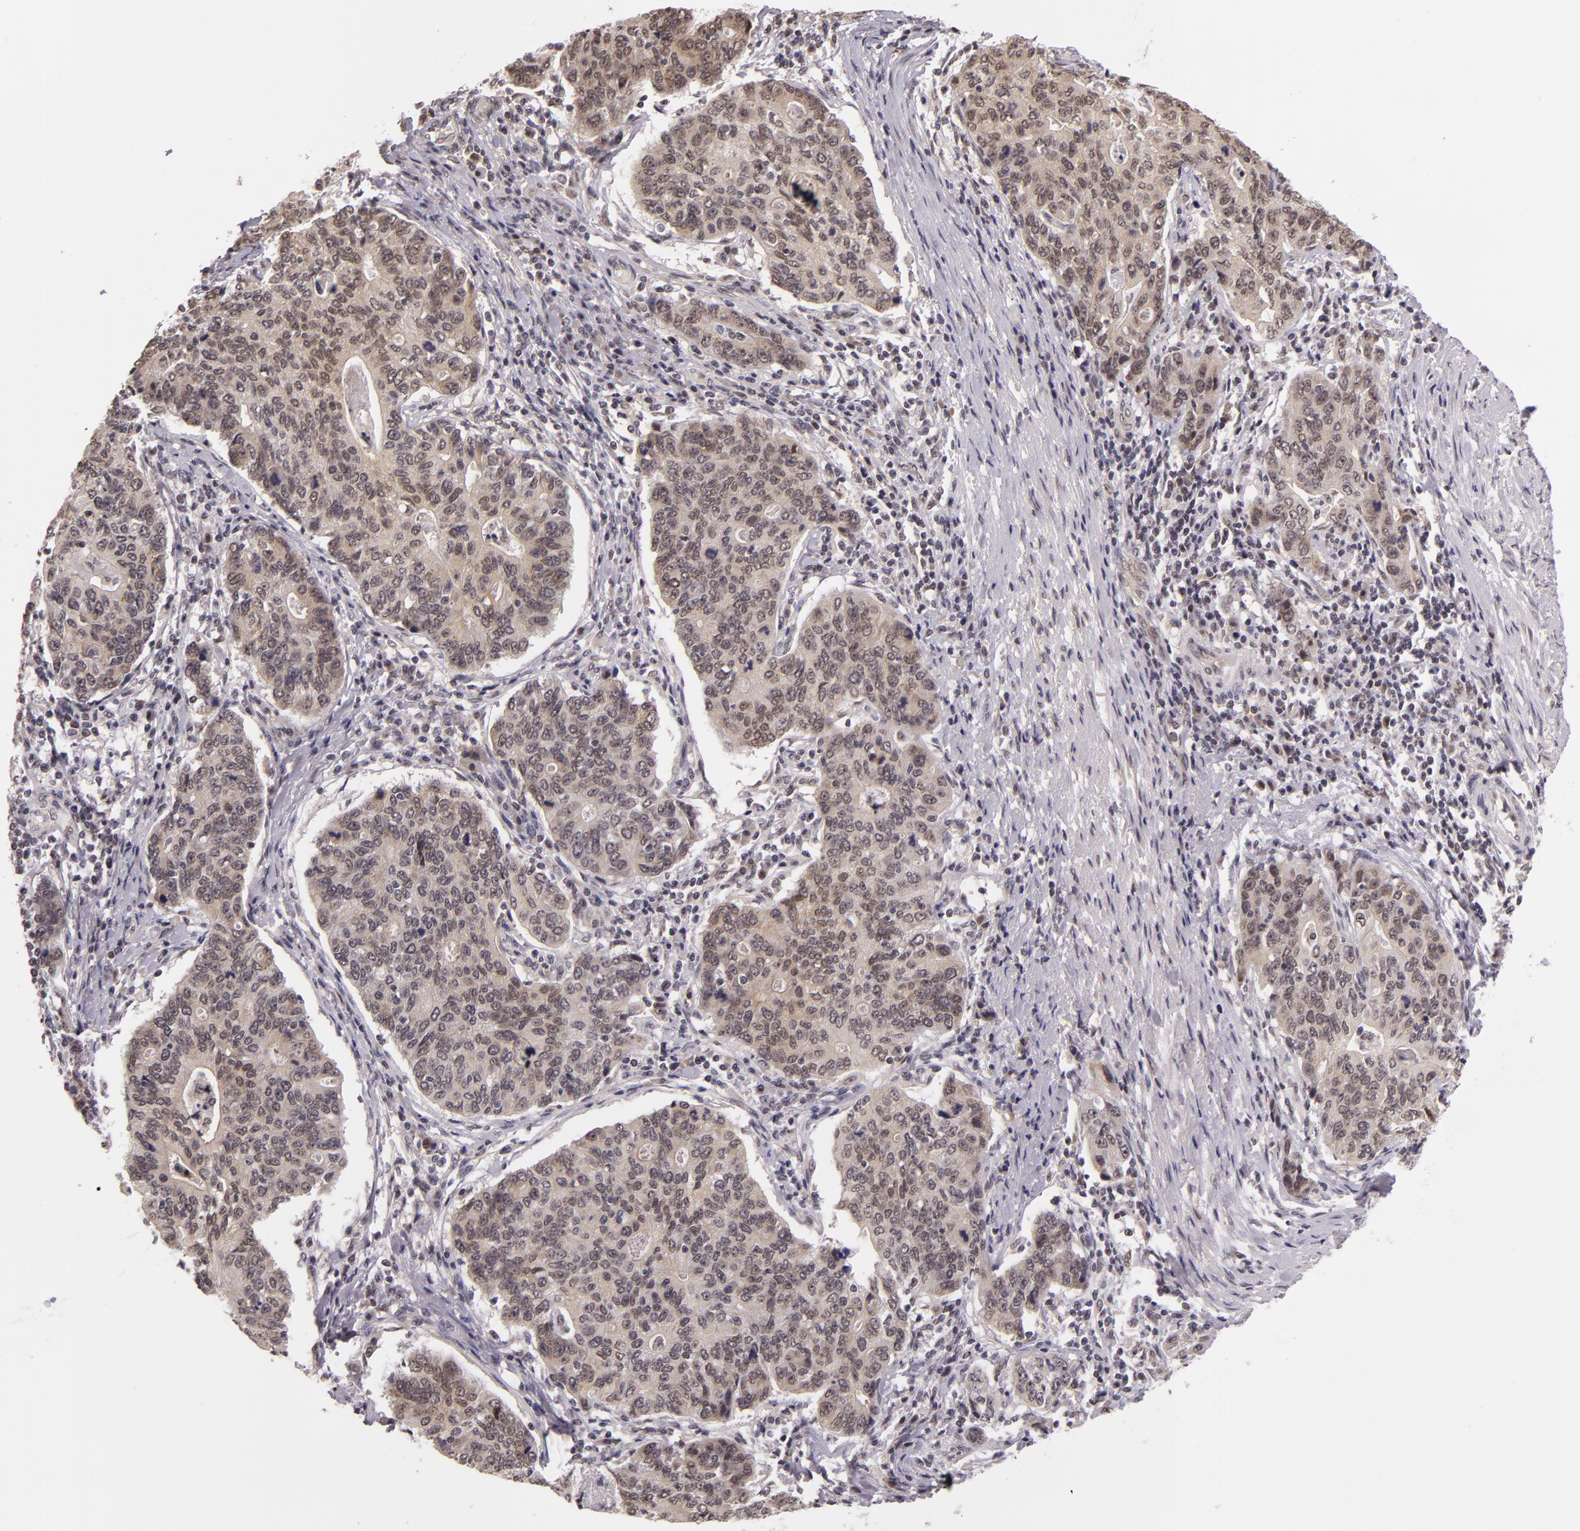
{"staining": {"intensity": "weak", "quantity": "<25%", "location": "cytoplasmic/membranous,nuclear"}, "tissue": "stomach cancer", "cell_type": "Tumor cells", "image_type": "cancer", "snomed": [{"axis": "morphology", "description": "Adenocarcinoma, NOS"}, {"axis": "topography", "description": "Esophagus"}, {"axis": "topography", "description": "Stomach"}], "caption": "Human stomach cancer stained for a protein using immunohistochemistry (IHC) displays no positivity in tumor cells.", "gene": "ALX1", "patient": {"sex": "male", "age": 74}}